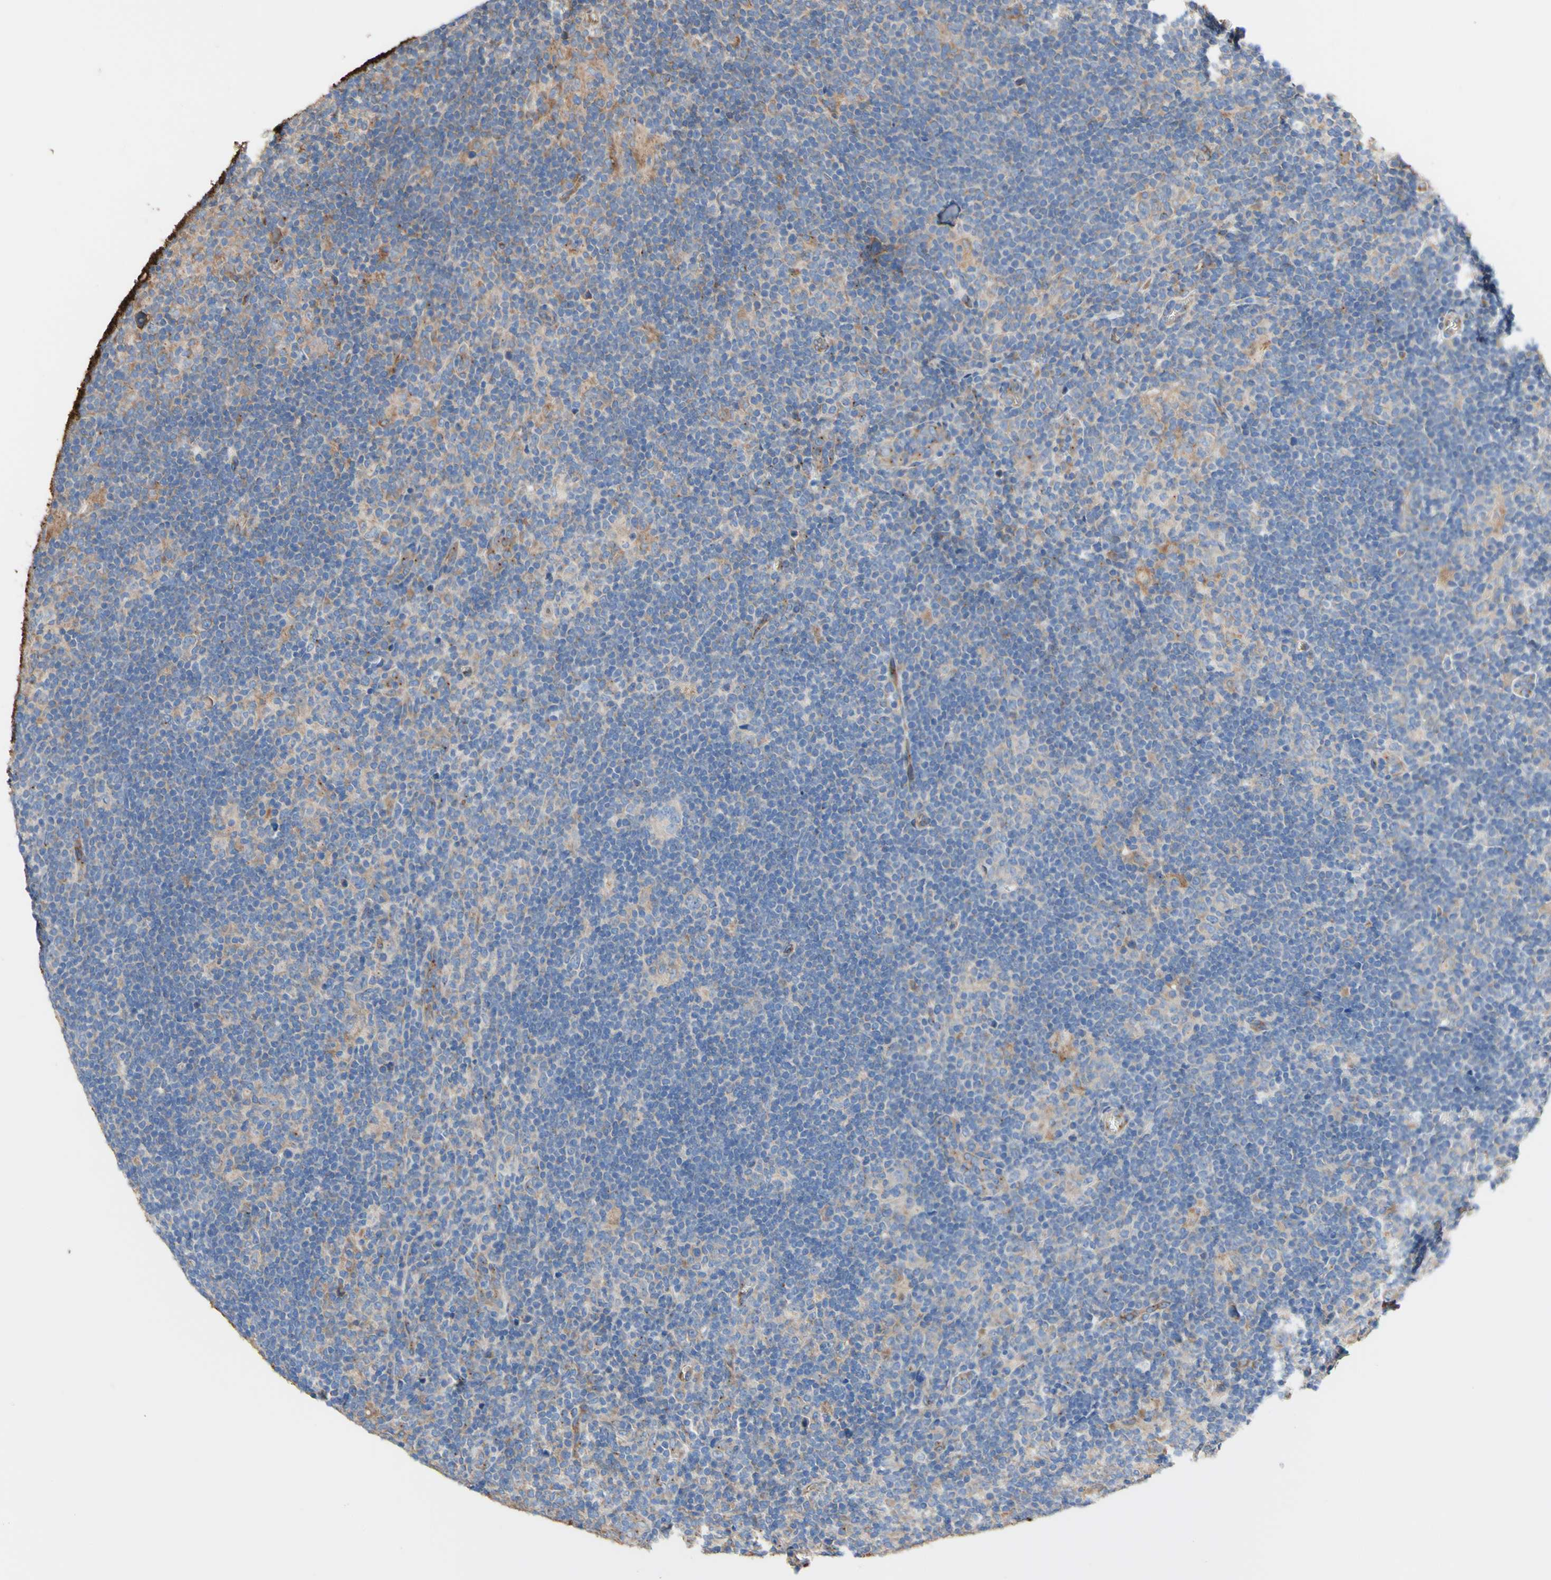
{"staining": {"intensity": "moderate", "quantity": "25%-75%", "location": "cytoplasmic/membranous"}, "tissue": "lymphoma", "cell_type": "Tumor cells", "image_type": "cancer", "snomed": [{"axis": "morphology", "description": "Hodgkin's disease, NOS"}, {"axis": "topography", "description": "Lymph node"}], "caption": "The histopathology image reveals a brown stain indicating the presence of a protein in the cytoplasmic/membranous of tumor cells in Hodgkin's disease.", "gene": "LRIG3", "patient": {"sex": "female", "age": 57}}